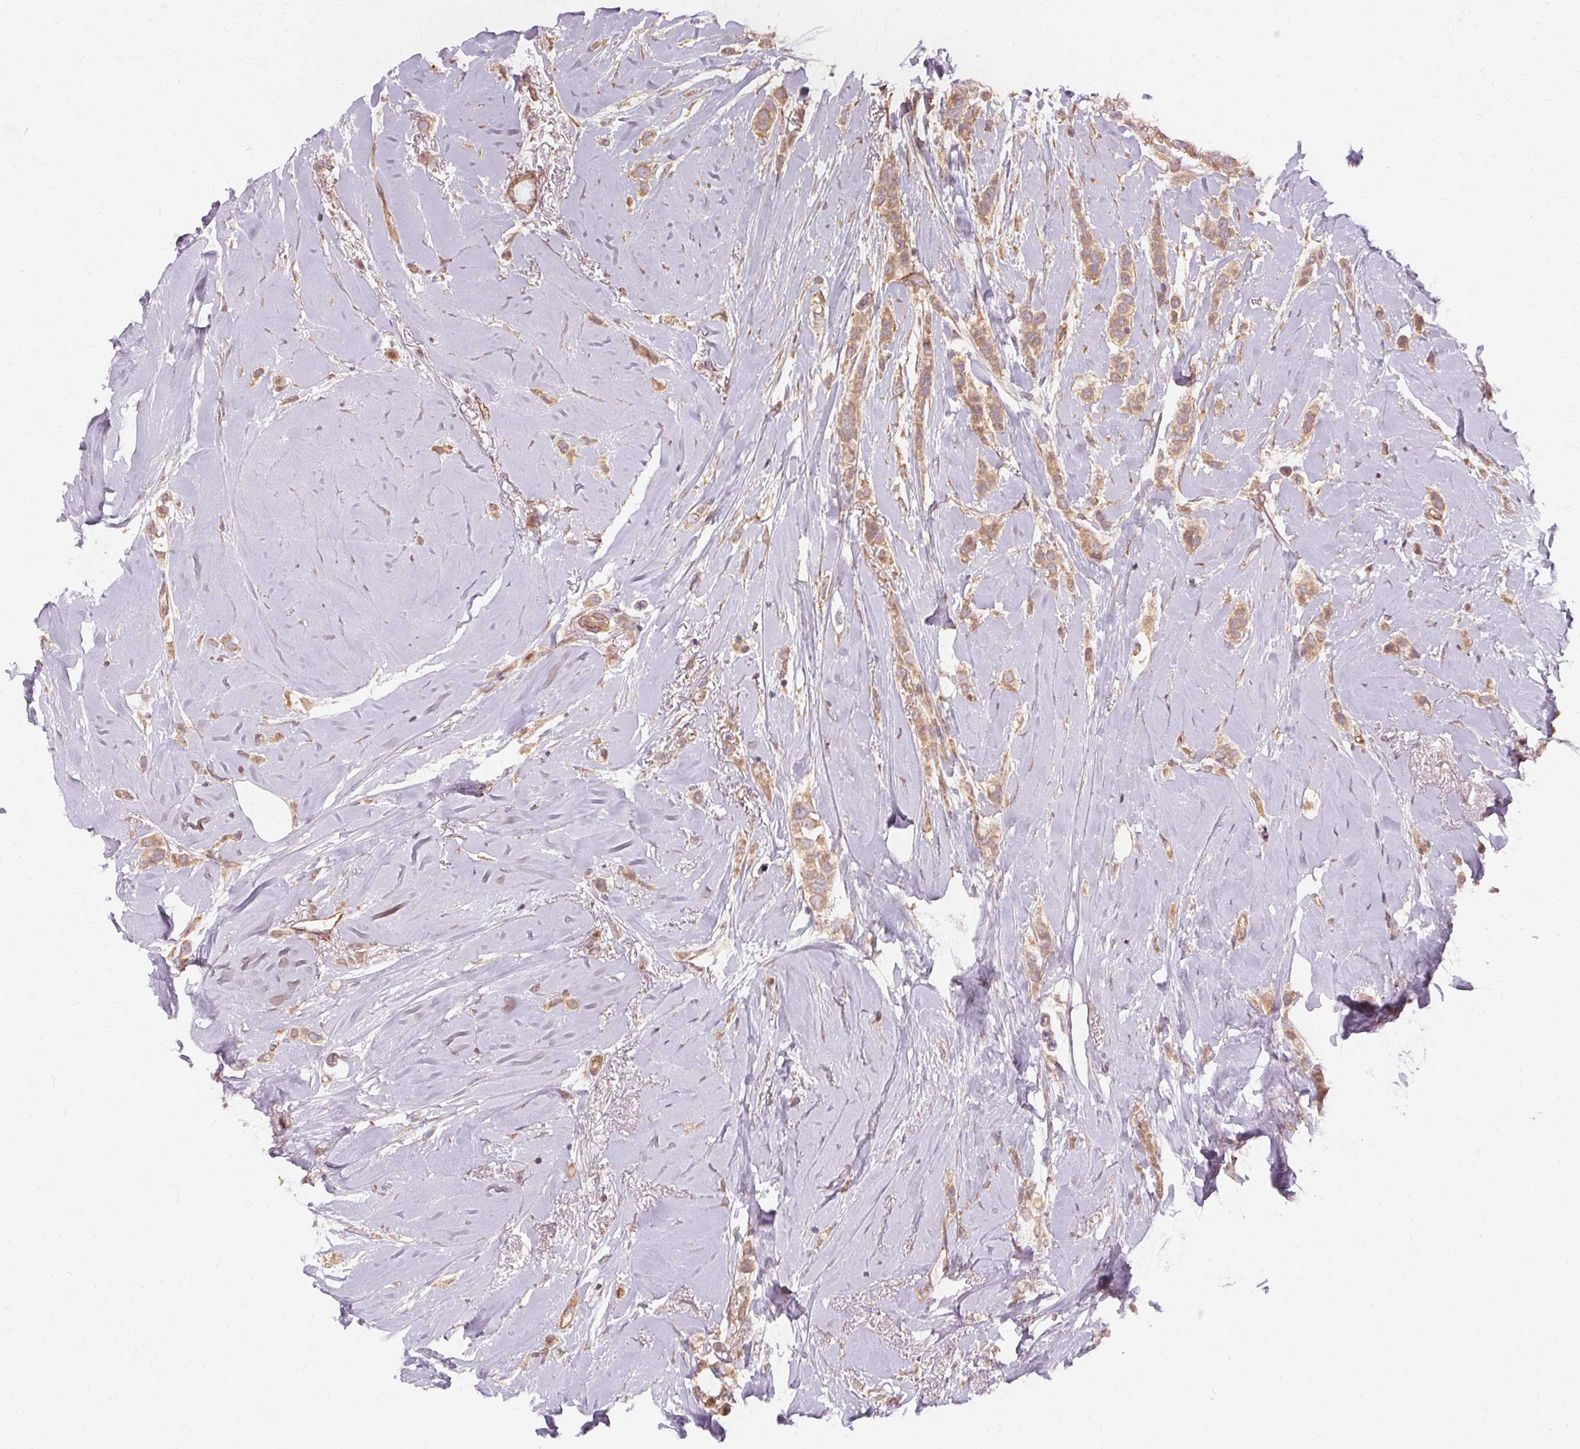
{"staining": {"intensity": "weak", "quantity": ">75%", "location": "cytoplasmic/membranous"}, "tissue": "breast cancer", "cell_type": "Tumor cells", "image_type": "cancer", "snomed": [{"axis": "morphology", "description": "Lobular carcinoma"}, {"axis": "topography", "description": "Breast"}], "caption": "A micrograph of human lobular carcinoma (breast) stained for a protein demonstrates weak cytoplasmic/membranous brown staining in tumor cells.", "gene": "USP8", "patient": {"sex": "female", "age": 66}}